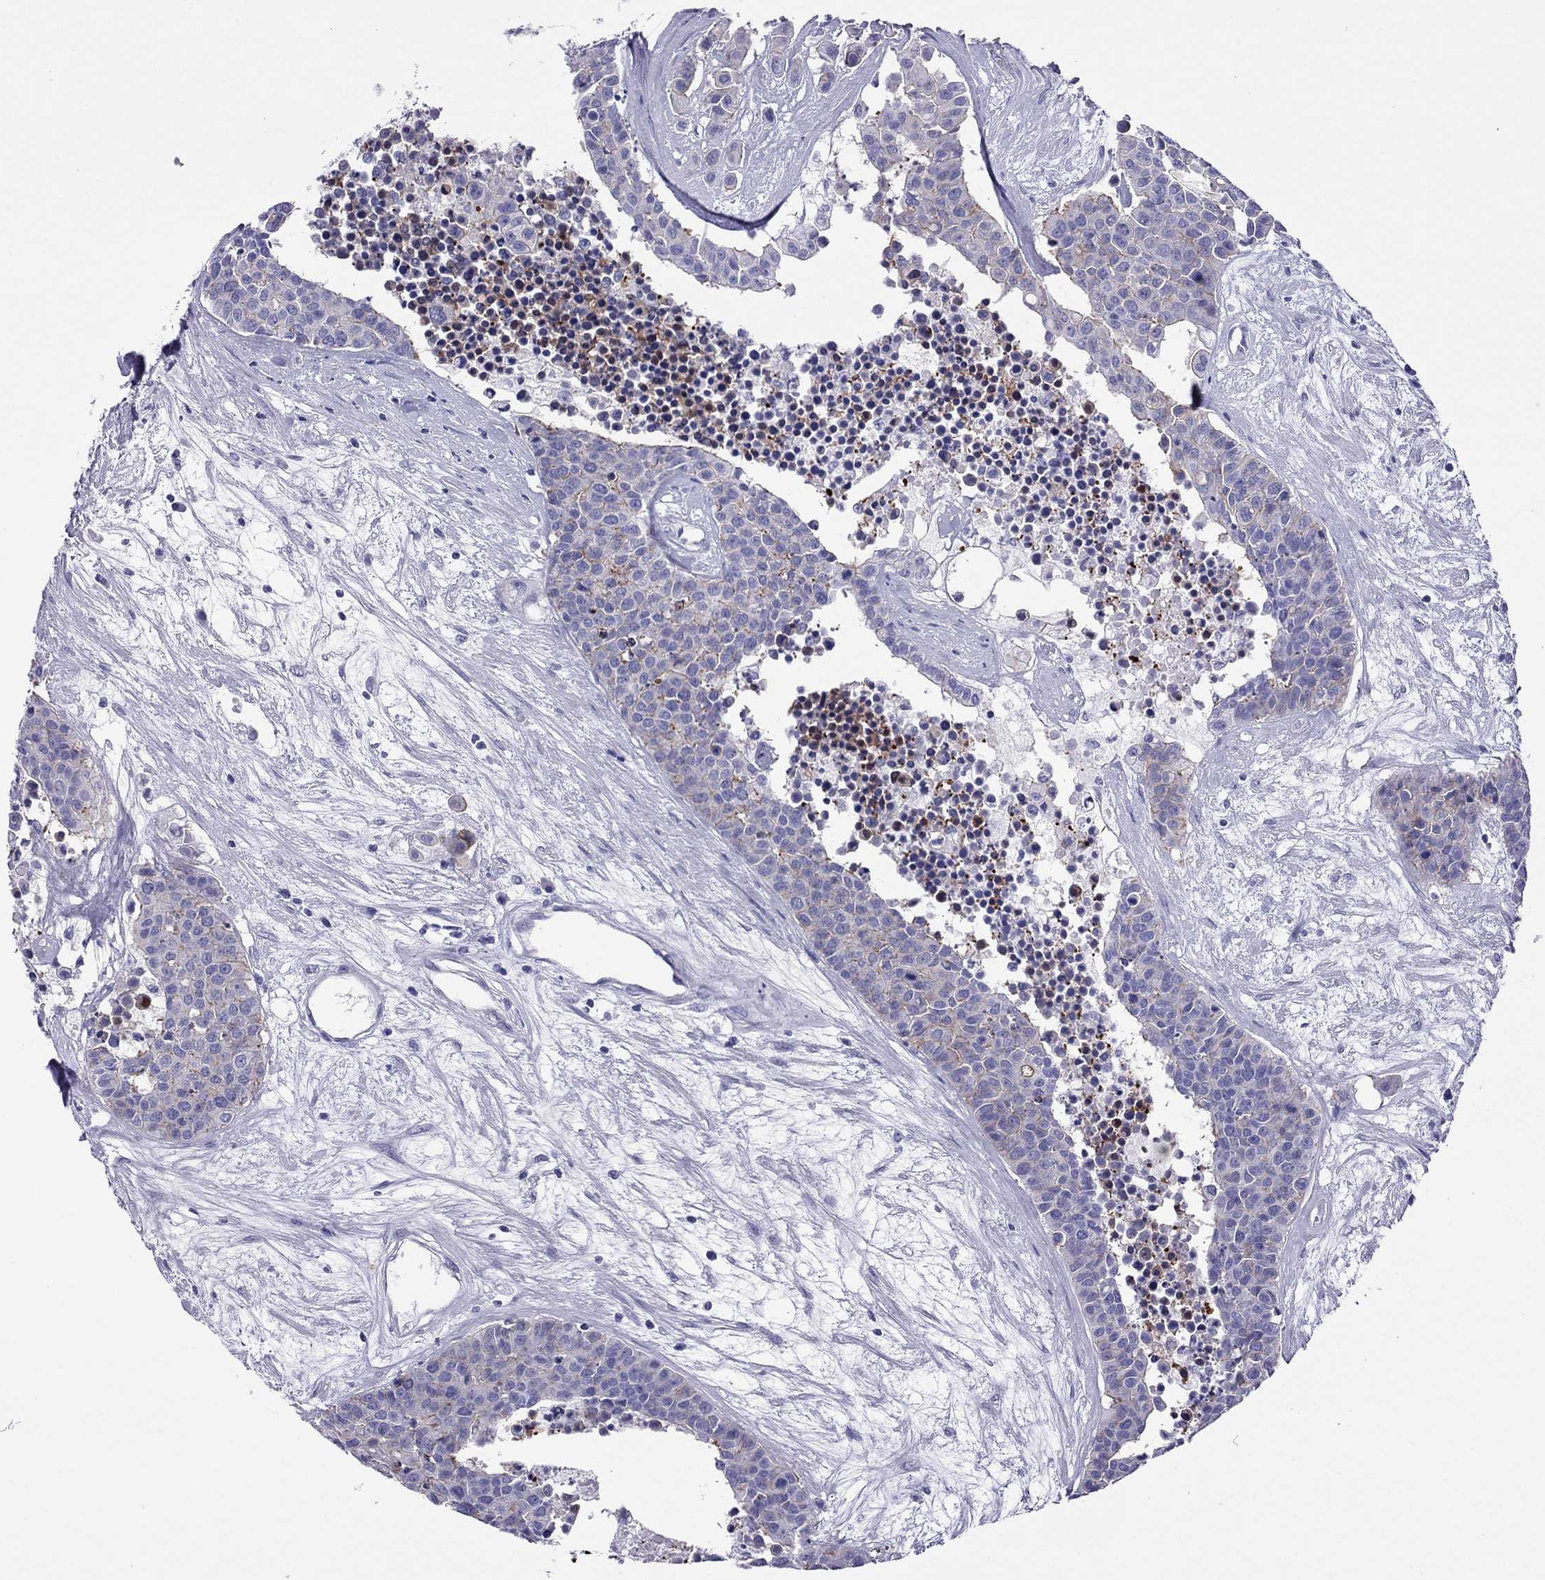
{"staining": {"intensity": "weak", "quantity": "<25%", "location": "cytoplasmic/membranous"}, "tissue": "carcinoid", "cell_type": "Tumor cells", "image_type": "cancer", "snomed": [{"axis": "morphology", "description": "Carcinoid, malignant, NOS"}, {"axis": "topography", "description": "Colon"}], "caption": "Human carcinoid stained for a protein using immunohistochemistry (IHC) shows no staining in tumor cells.", "gene": "MYL11", "patient": {"sex": "male", "age": 81}}